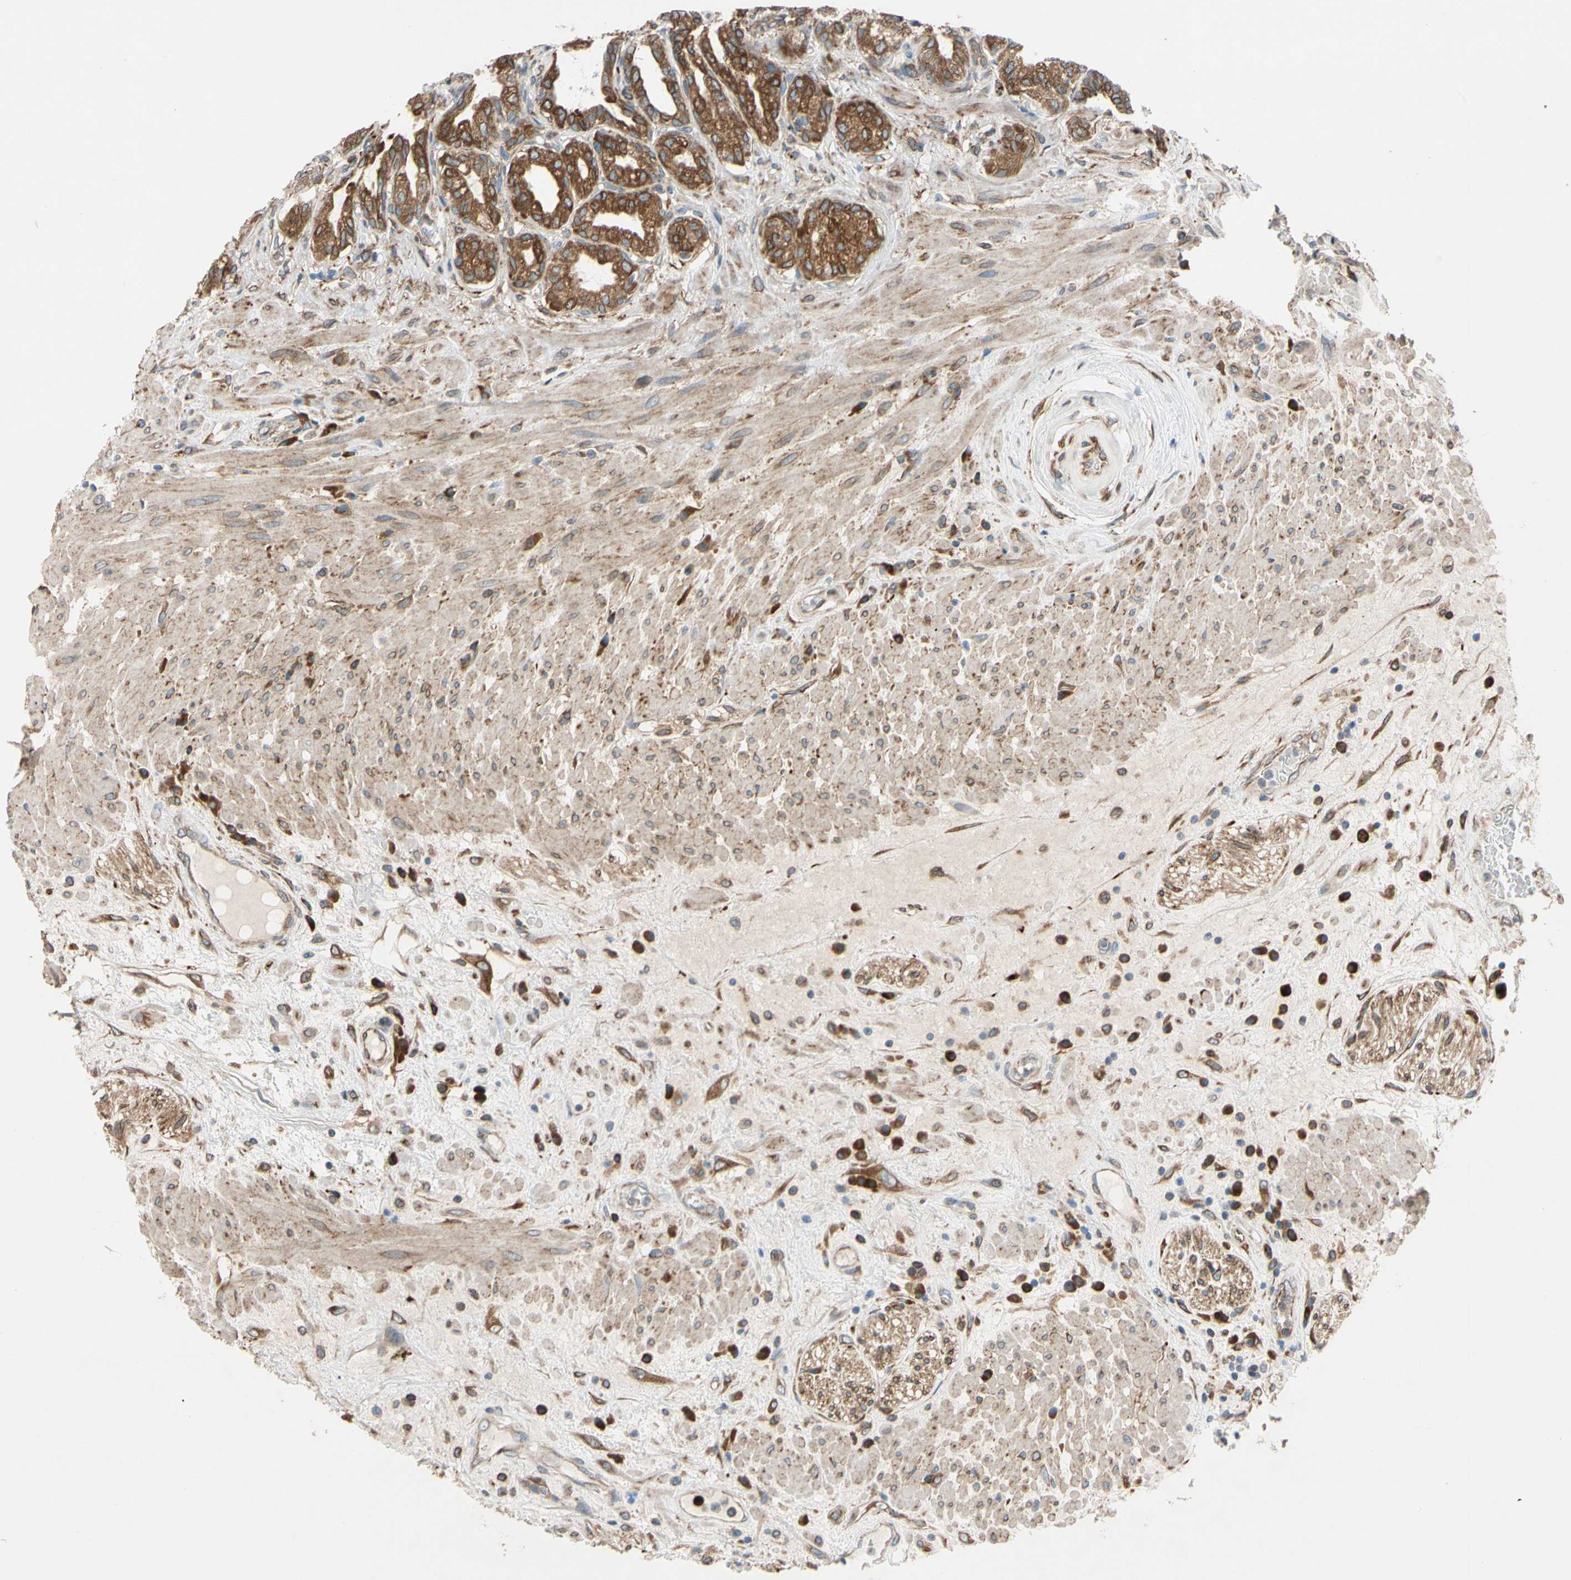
{"staining": {"intensity": "strong", "quantity": ">75%", "location": "cytoplasmic/membranous"}, "tissue": "seminal vesicle", "cell_type": "Glandular cells", "image_type": "normal", "snomed": [{"axis": "morphology", "description": "Normal tissue, NOS"}, {"axis": "topography", "description": "Seminal veicle"}], "caption": "Immunohistochemistry (IHC) (DAB (3,3'-diaminobenzidine)) staining of normal seminal vesicle reveals strong cytoplasmic/membranous protein expression in approximately >75% of glandular cells. (DAB IHC with brightfield microscopy, high magnification).", "gene": "CLCC1", "patient": {"sex": "male", "age": 61}}